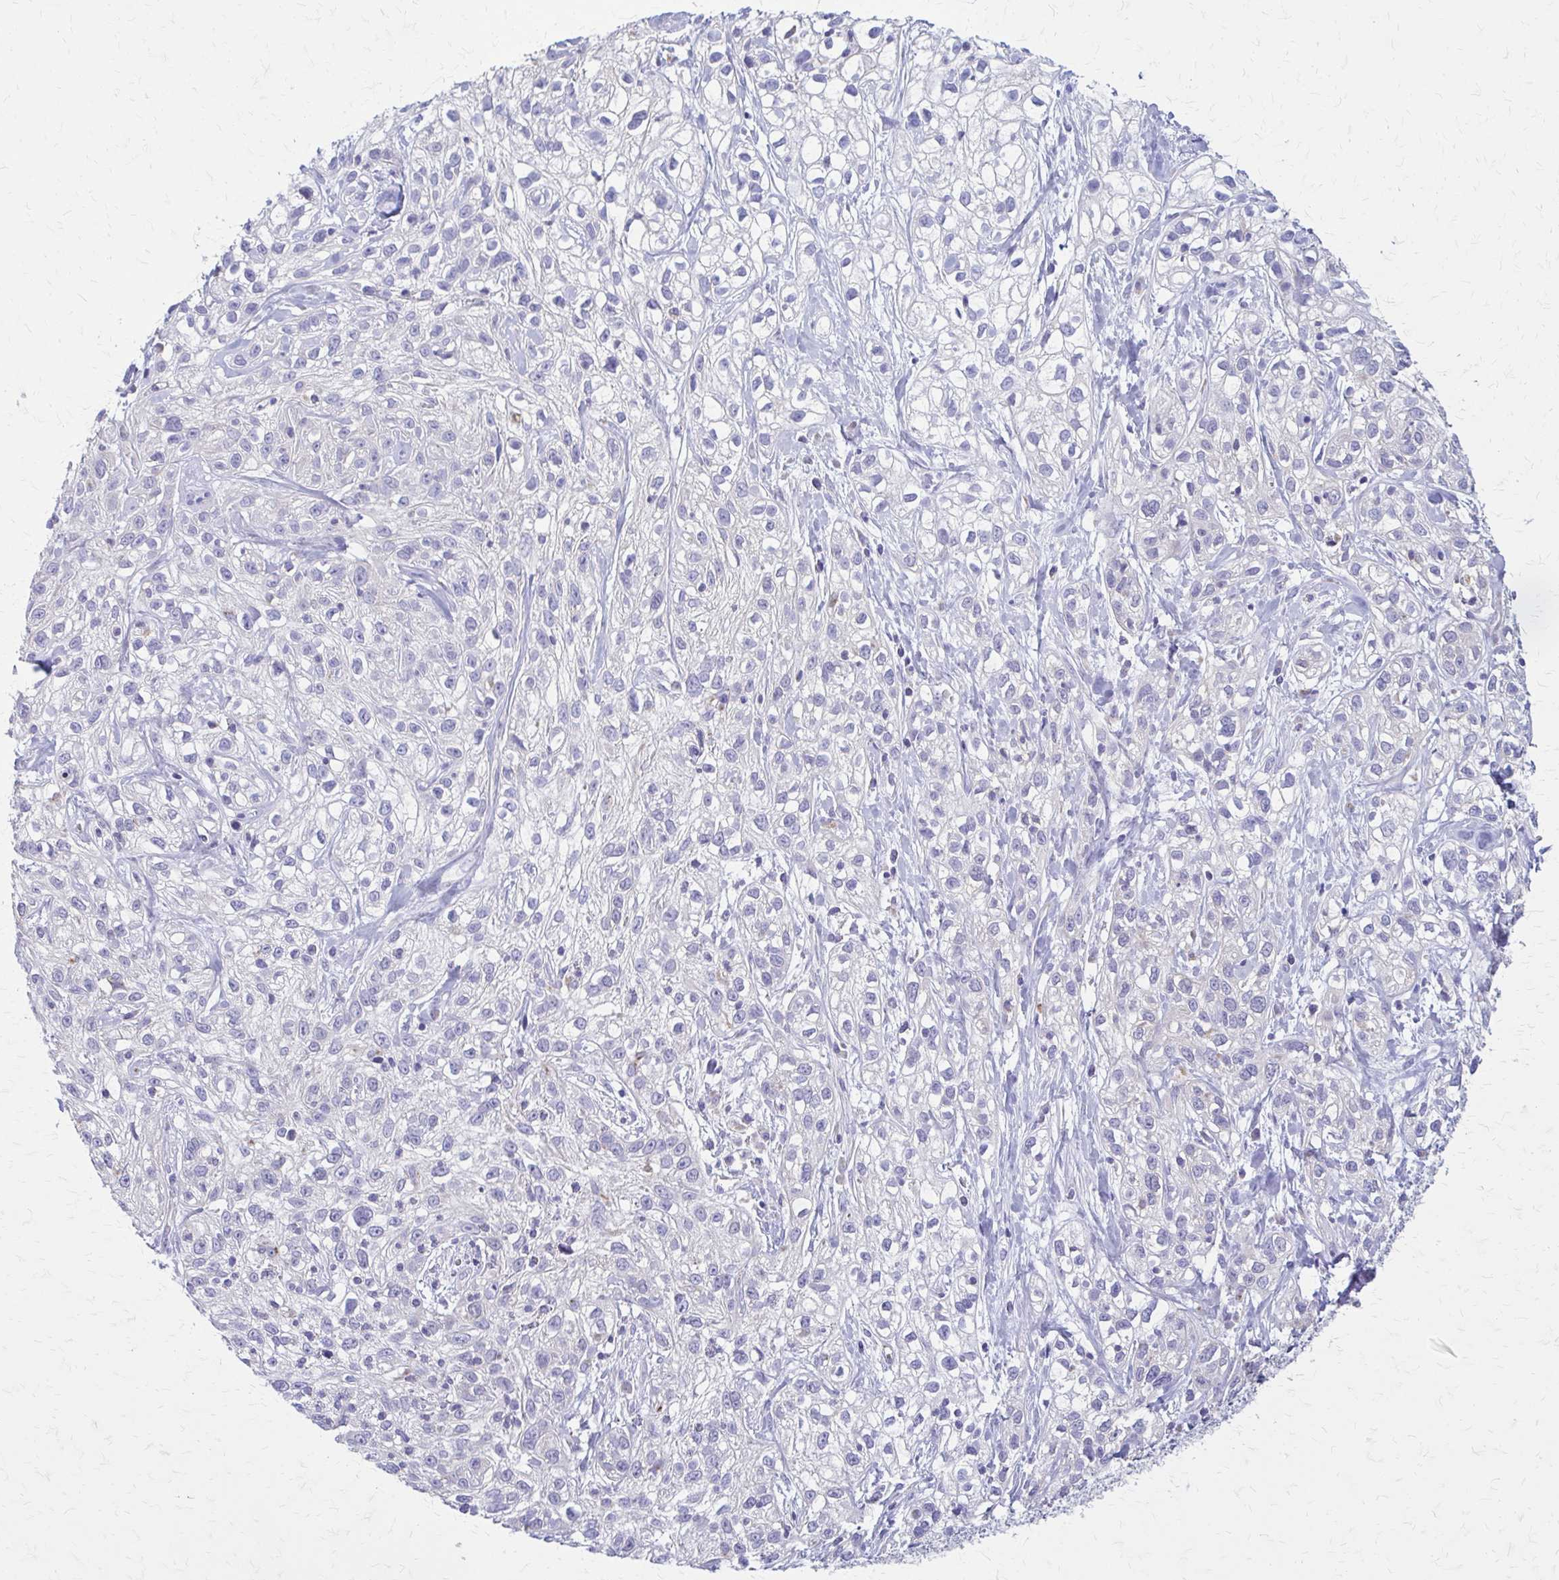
{"staining": {"intensity": "negative", "quantity": "none", "location": "none"}, "tissue": "skin cancer", "cell_type": "Tumor cells", "image_type": "cancer", "snomed": [{"axis": "morphology", "description": "Squamous cell carcinoma, NOS"}, {"axis": "topography", "description": "Skin"}], "caption": "Tumor cells show no significant protein staining in skin cancer. The staining was performed using DAB to visualize the protein expression in brown, while the nuclei were stained in blue with hematoxylin (Magnification: 20x).", "gene": "SAMD13", "patient": {"sex": "male", "age": 82}}